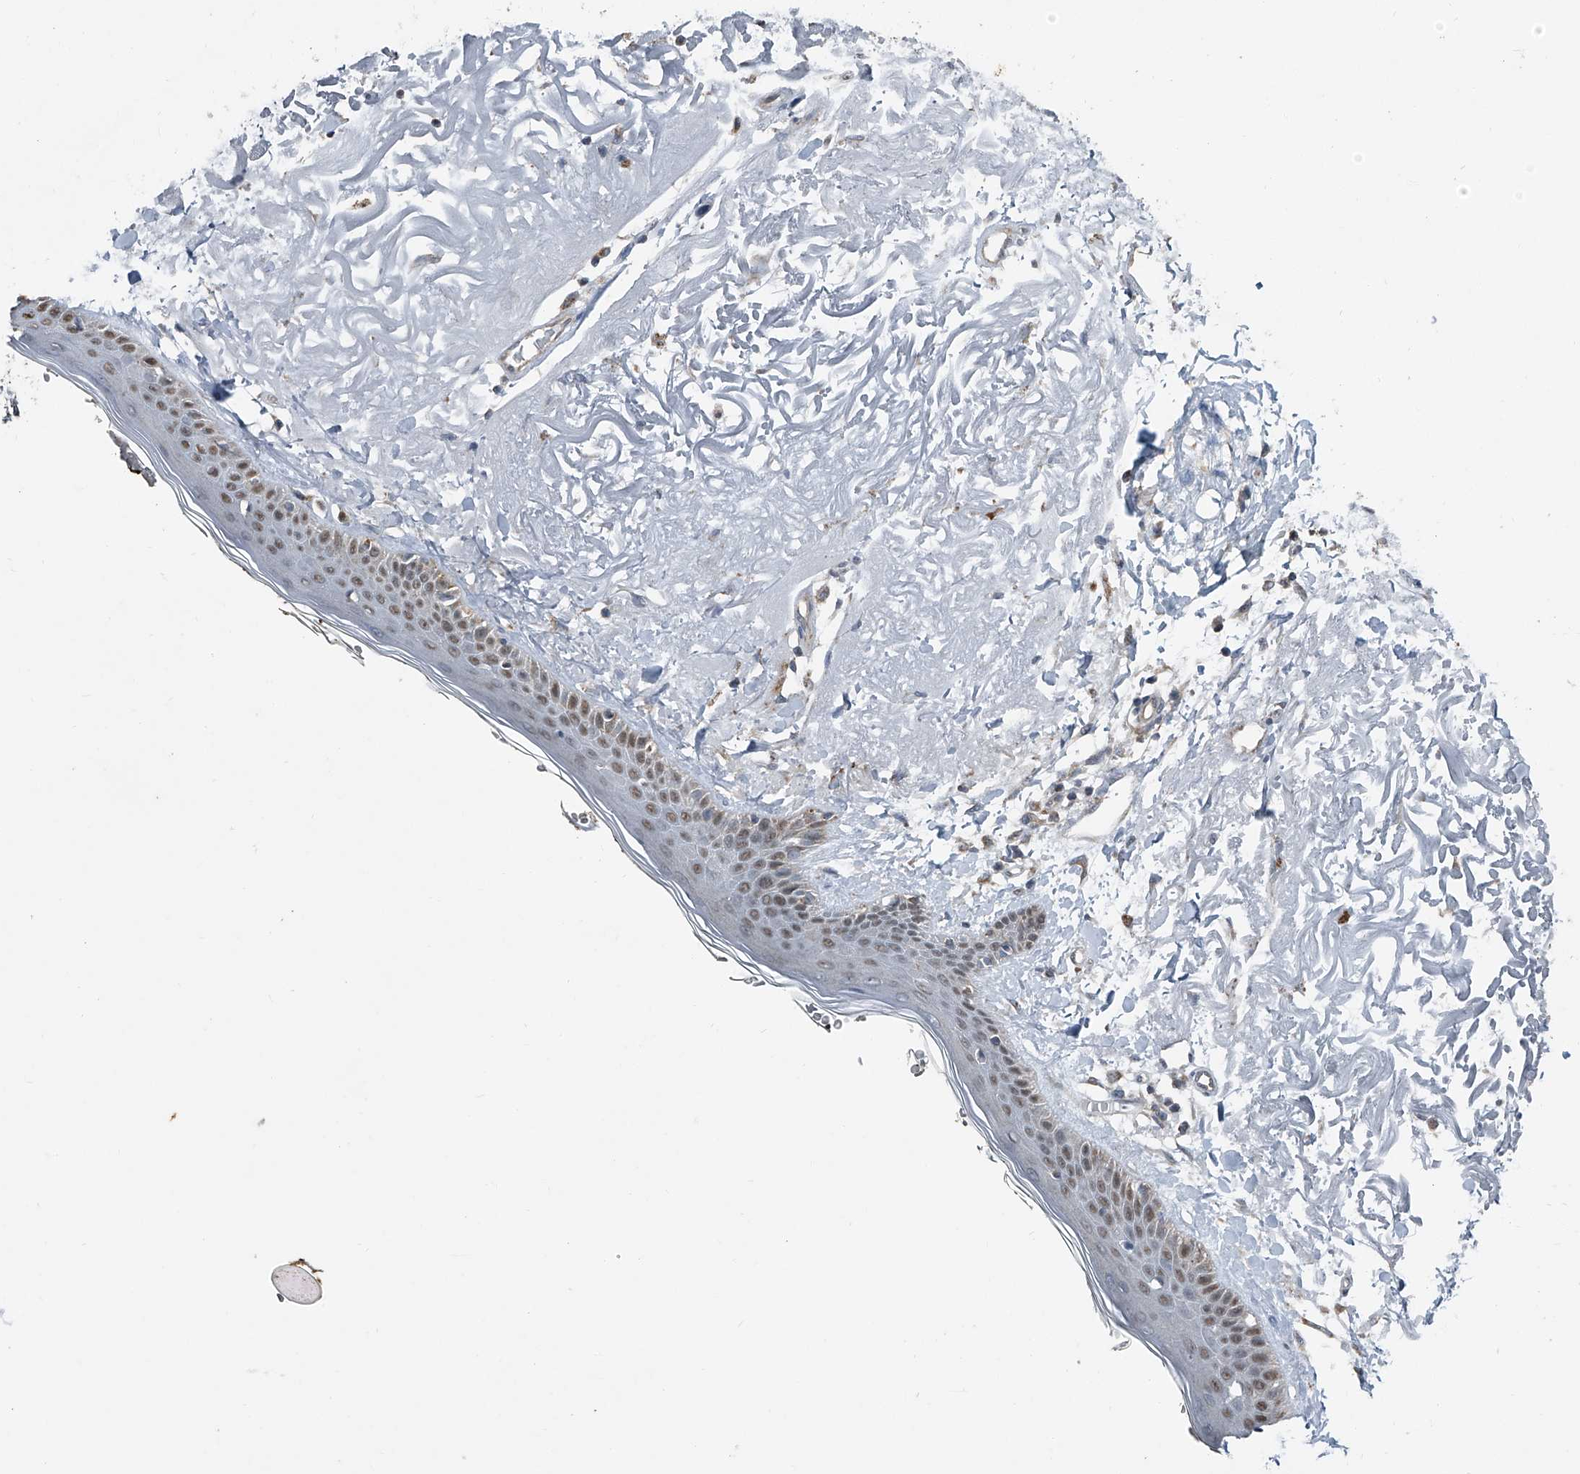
{"staining": {"intensity": "negative", "quantity": "none", "location": "none"}, "tissue": "skin", "cell_type": "Fibroblasts", "image_type": "normal", "snomed": [{"axis": "morphology", "description": "Normal tissue, NOS"}, {"axis": "topography", "description": "Skin"}, {"axis": "topography", "description": "Skeletal muscle"}], "caption": "Fibroblasts show no significant expression in benign skin. (DAB IHC, high magnification).", "gene": "CHRNA7", "patient": {"sex": "male", "age": 83}}